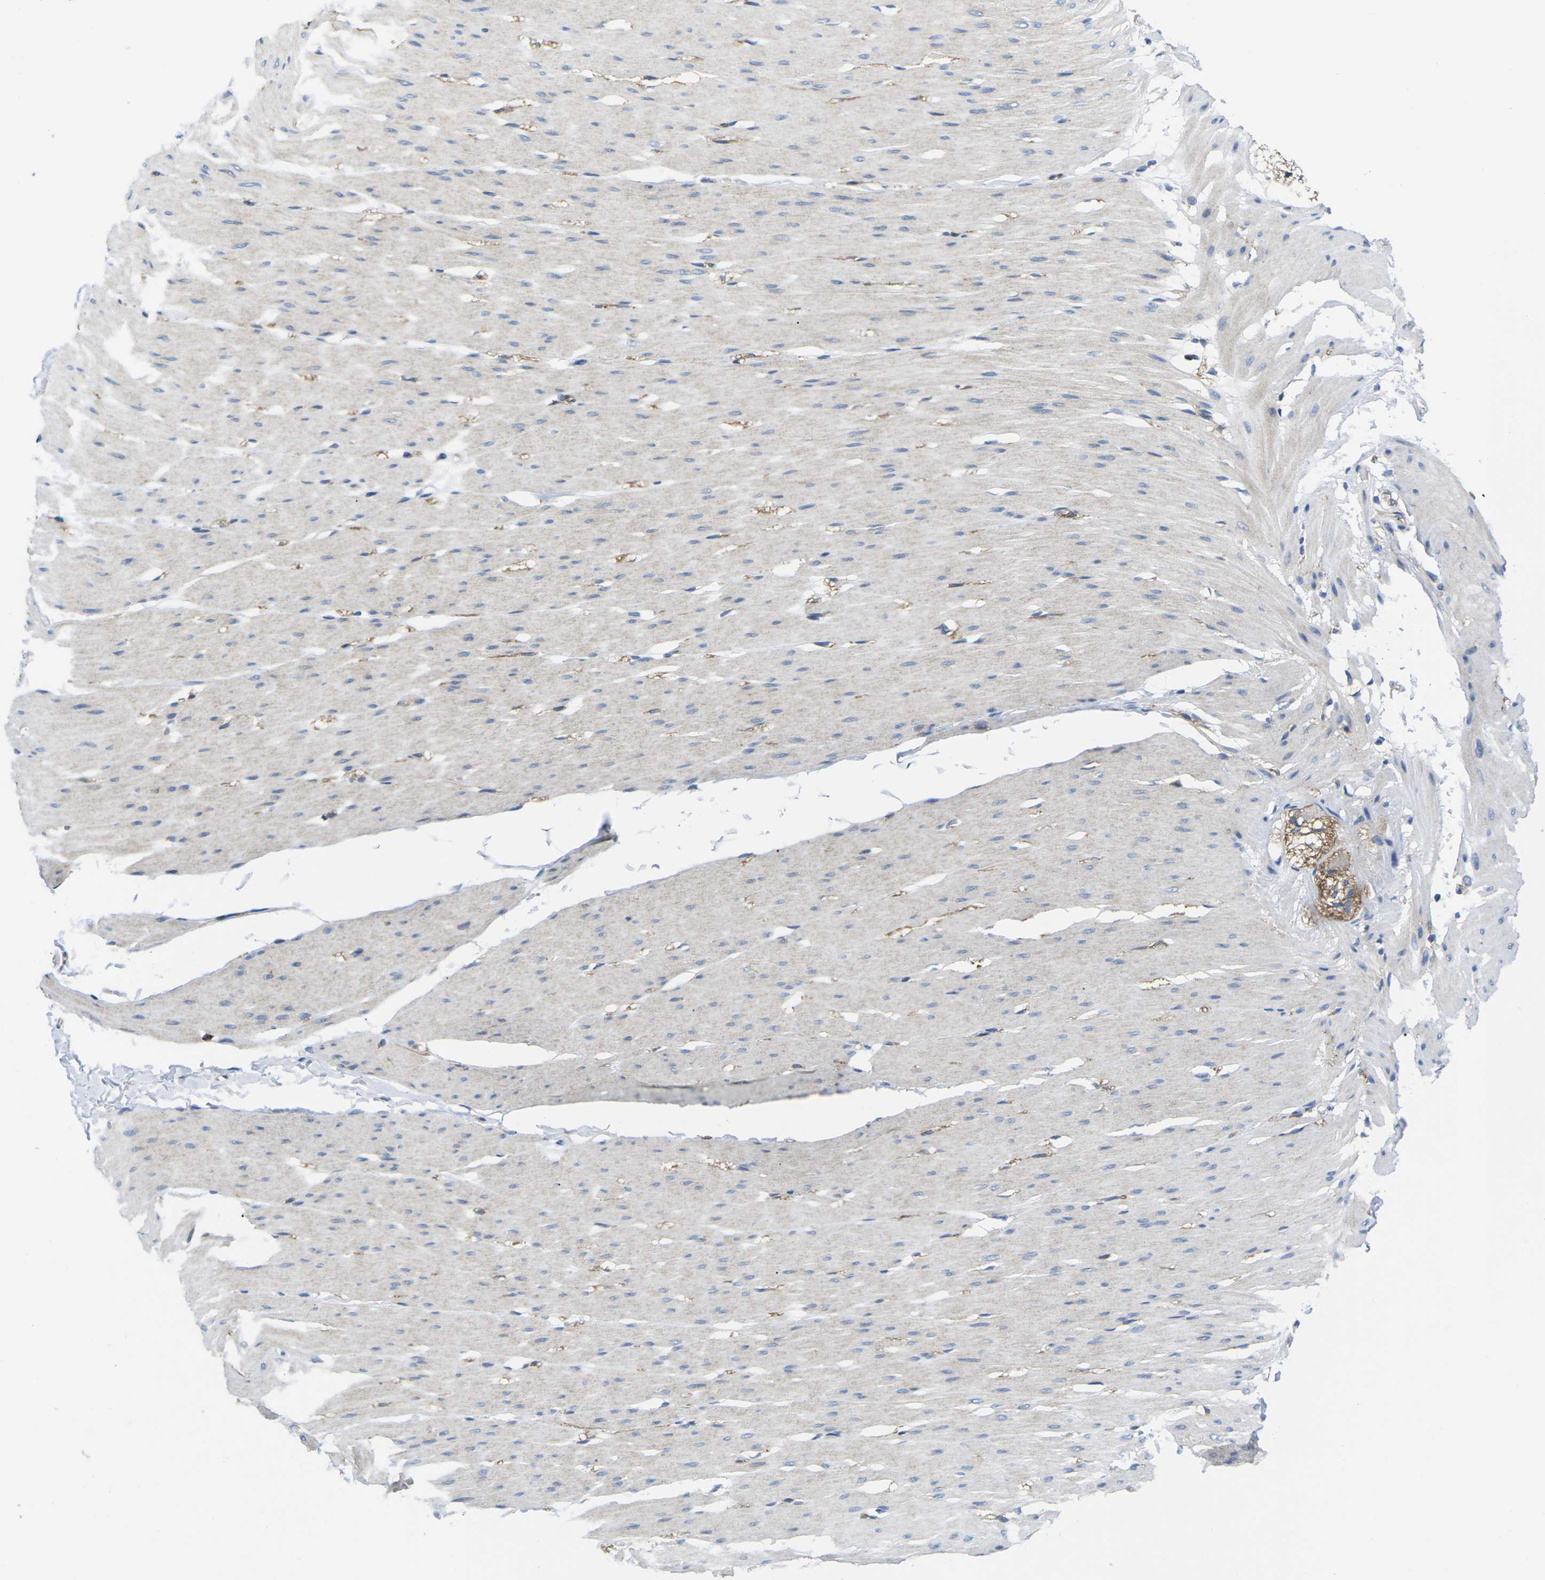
{"staining": {"intensity": "weak", "quantity": "25%-75%", "location": "cytoplasmic/membranous"}, "tissue": "smooth muscle", "cell_type": "Smooth muscle cells", "image_type": "normal", "snomed": [{"axis": "morphology", "description": "Normal tissue, NOS"}, {"axis": "topography", "description": "Smooth muscle"}, {"axis": "topography", "description": "Colon"}], "caption": "Protein staining of normal smooth muscle reveals weak cytoplasmic/membranous positivity in about 25%-75% of smooth muscle cells. (DAB (3,3'-diaminobenzidine) IHC, brown staining for protein, blue staining for nuclei).", "gene": "DLG1", "patient": {"sex": "male", "age": 67}}